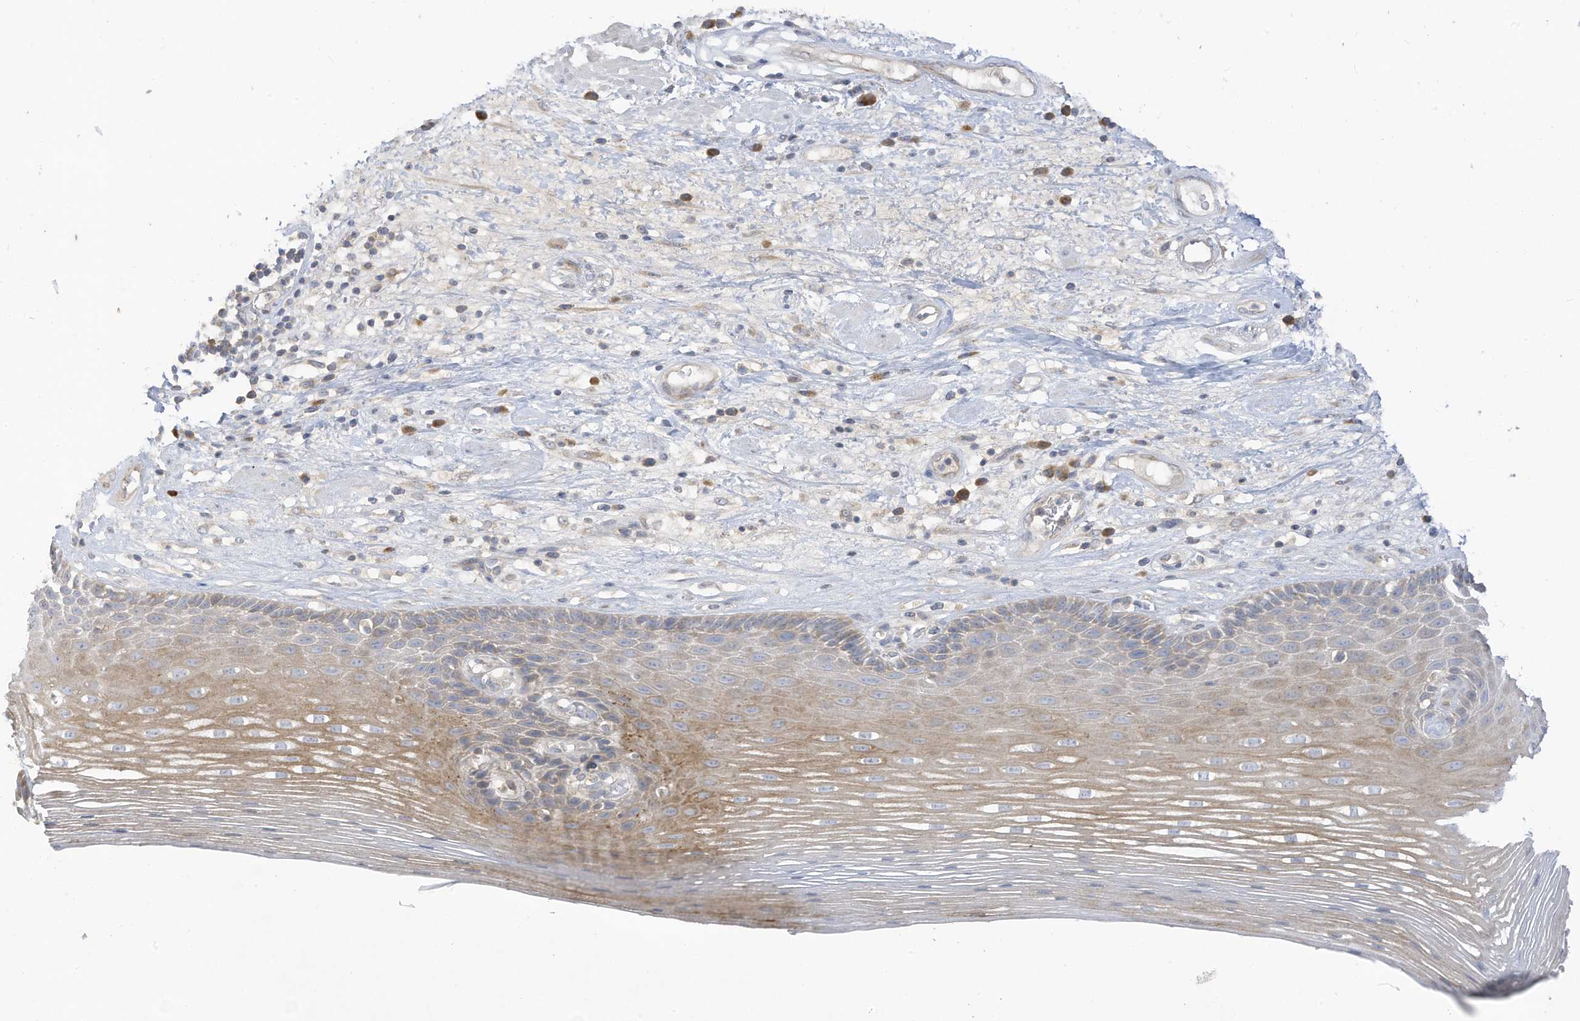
{"staining": {"intensity": "weak", "quantity": "25%-75%", "location": "cytoplasmic/membranous"}, "tissue": "esophagus", "cell_type": "Squamous epithelial cells", "image_type": "normal", "snomed": [{"axis": "morphology", "description": "Normal tissue, NOS"}, {"axis": "topography", "description": "Esophagus"}], "caption": "Protein expression analysis of unremarkable esophagus reveals weak cytoplasmic/membranous positivity in approximately 25%-75% of squamous epithelial cells. (brown staining indicates protein expression, while blue staining denotes nuclei).", "gene": "LRRN2", "patient": {"sex": "male", "age": 62}}